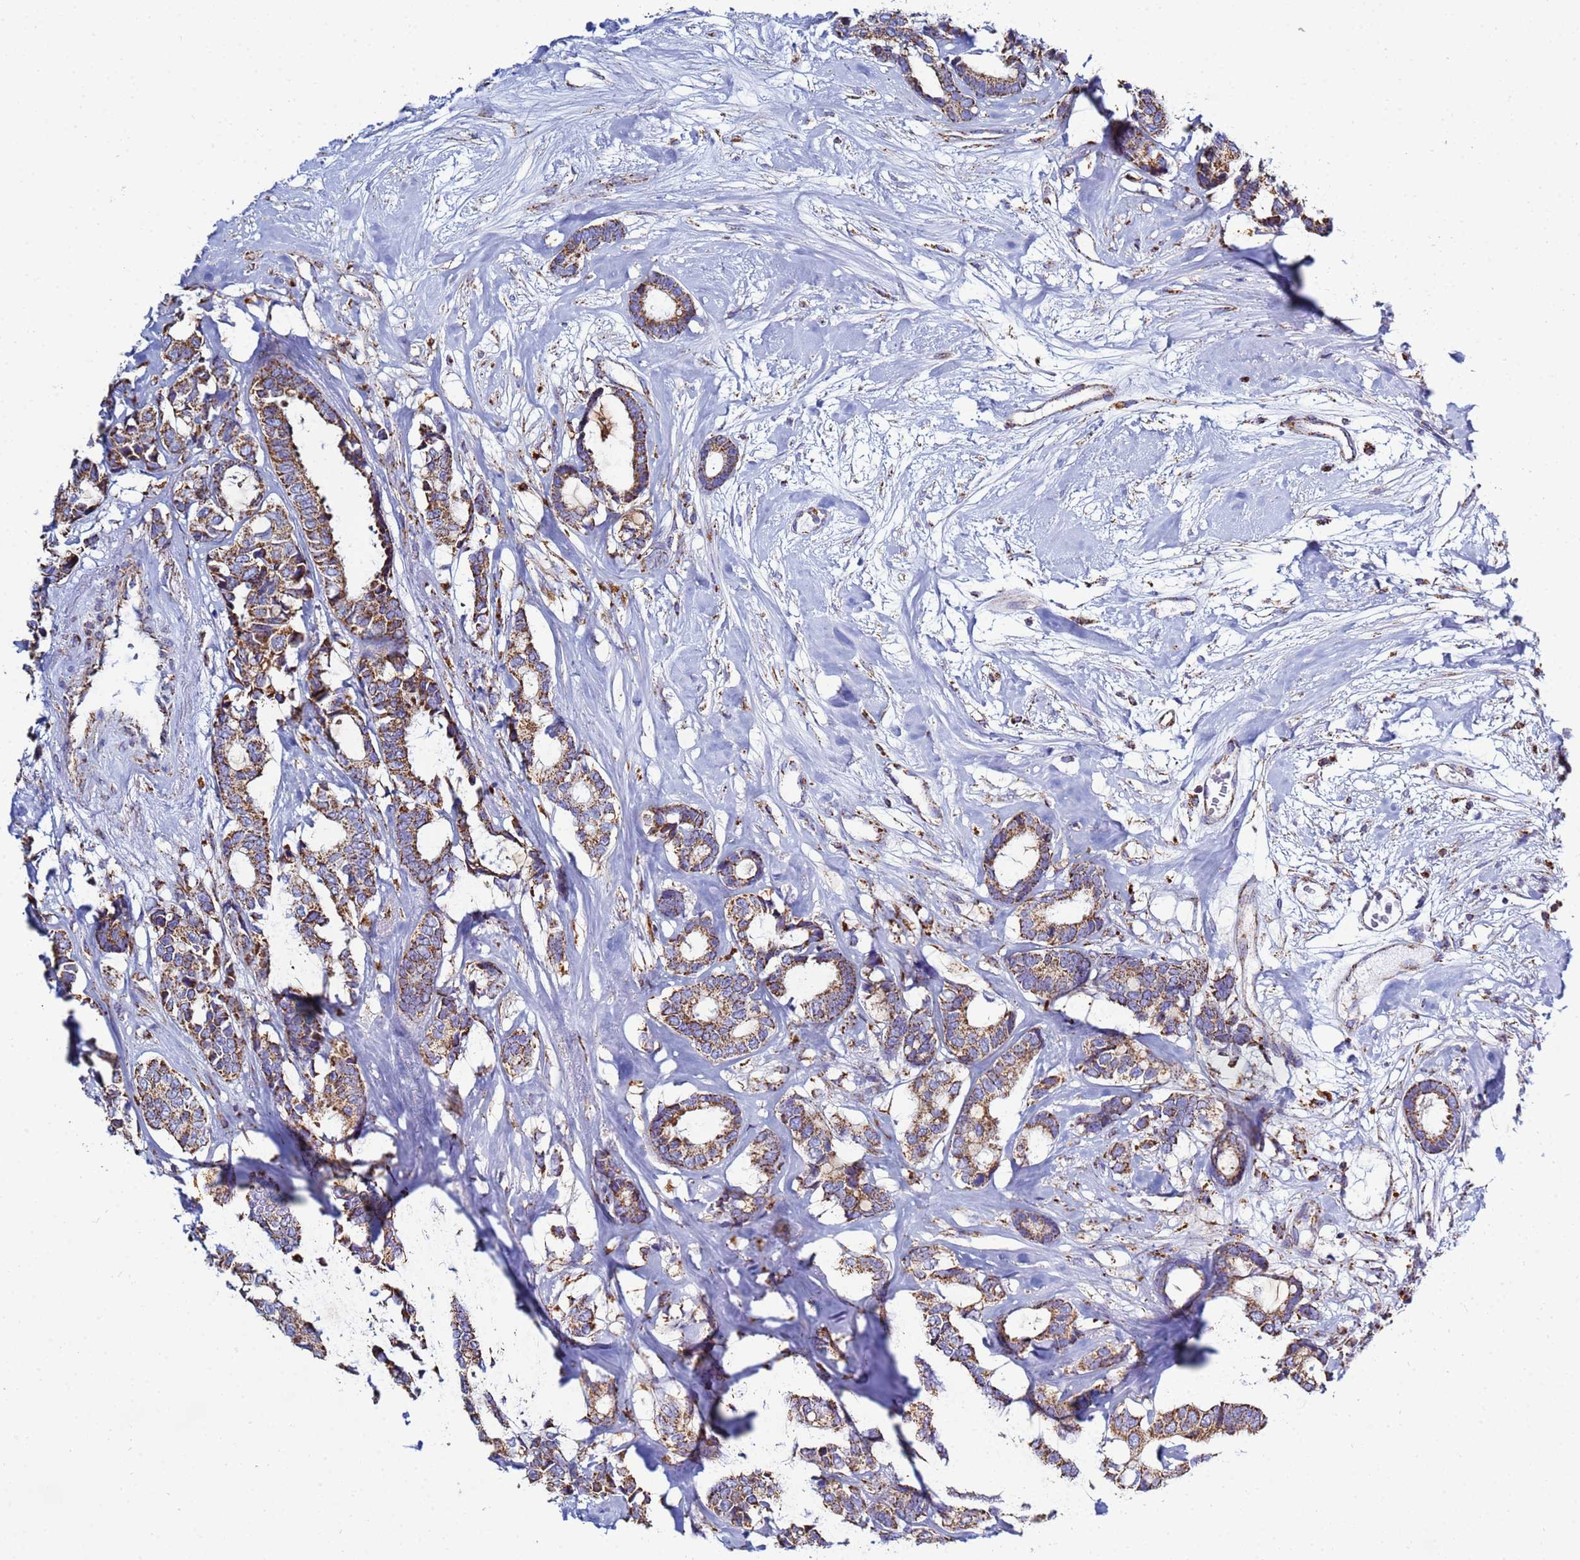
{"staining": {"intensity": "strong", "quantity": ">75%", "location": "cytoplasmic/membranous"}, "tissue": "breast cancer", "cell_type": "Tumor cells", "image_type": "cancer", "snomed": [{"axis": "morphology", "description": "Duct carcinoma"}, {"axis": "topography", "description": "Breast"}], "caption": "Protein staining of breast cancer (invasive ductal carcinoma) tissue reveals strong cytoplasmic/membranous positivity in approximately >75% of tumor cells.", "gene": "COQ4", "patient": {"sex": "female", "age": 87}}